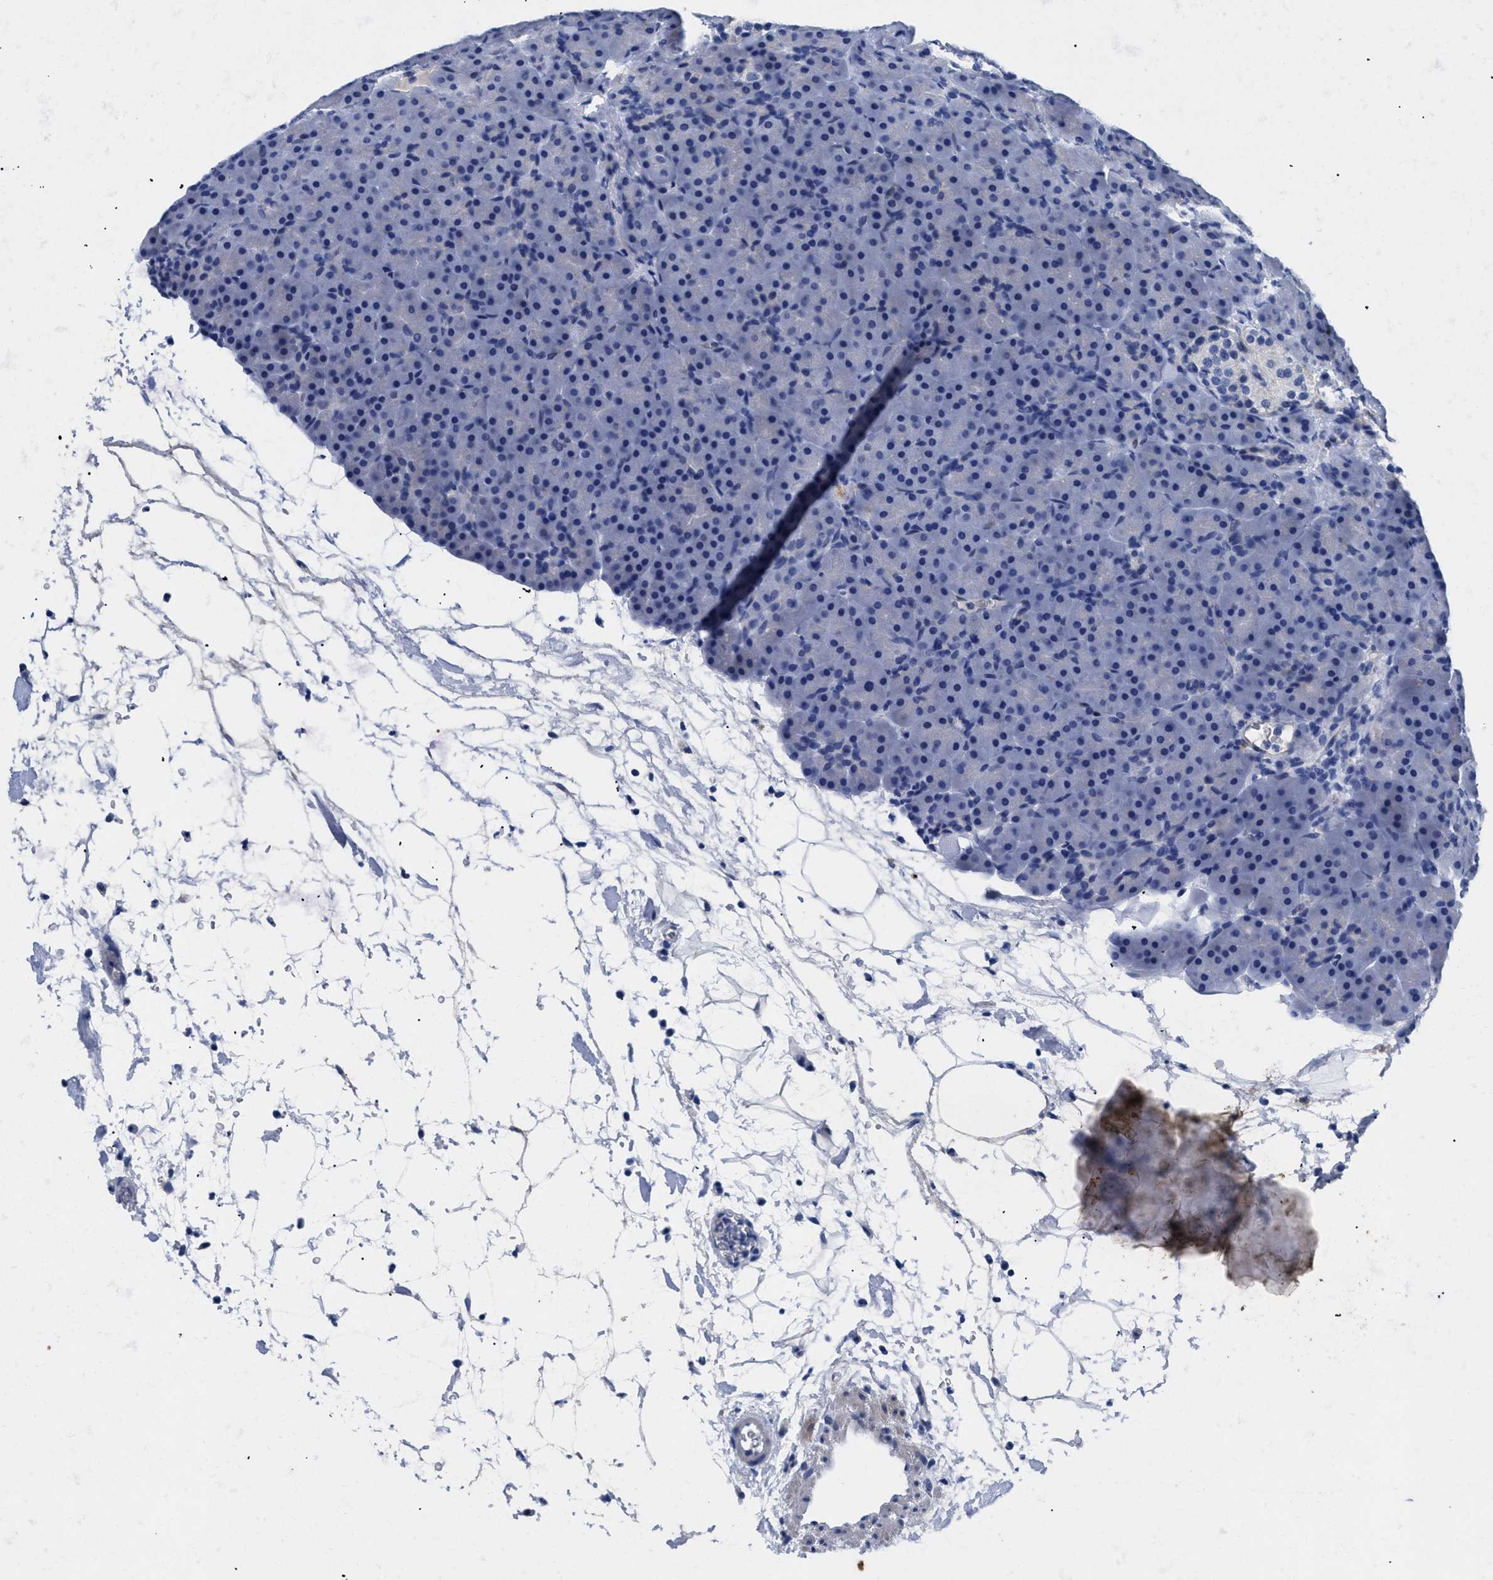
{"staining": {"intensity": "negative", "quantity": "none", "location": "none"}, "tissue": "pancreas", "cell_type": "Exocrine glandular cells", "image_type": "normal", "snomed": [{"axis": "morphology", "description": "Normal tissue, NOS"}, {"axis": "topography", "description": "Pancreas"}], "caption": "Immunohistochemical staining of normal human pancreas exhibits no significant staining in exocrine glandular cells.", "gene": "TMEM68", "patient": {"sex": "male", "age": 66}}